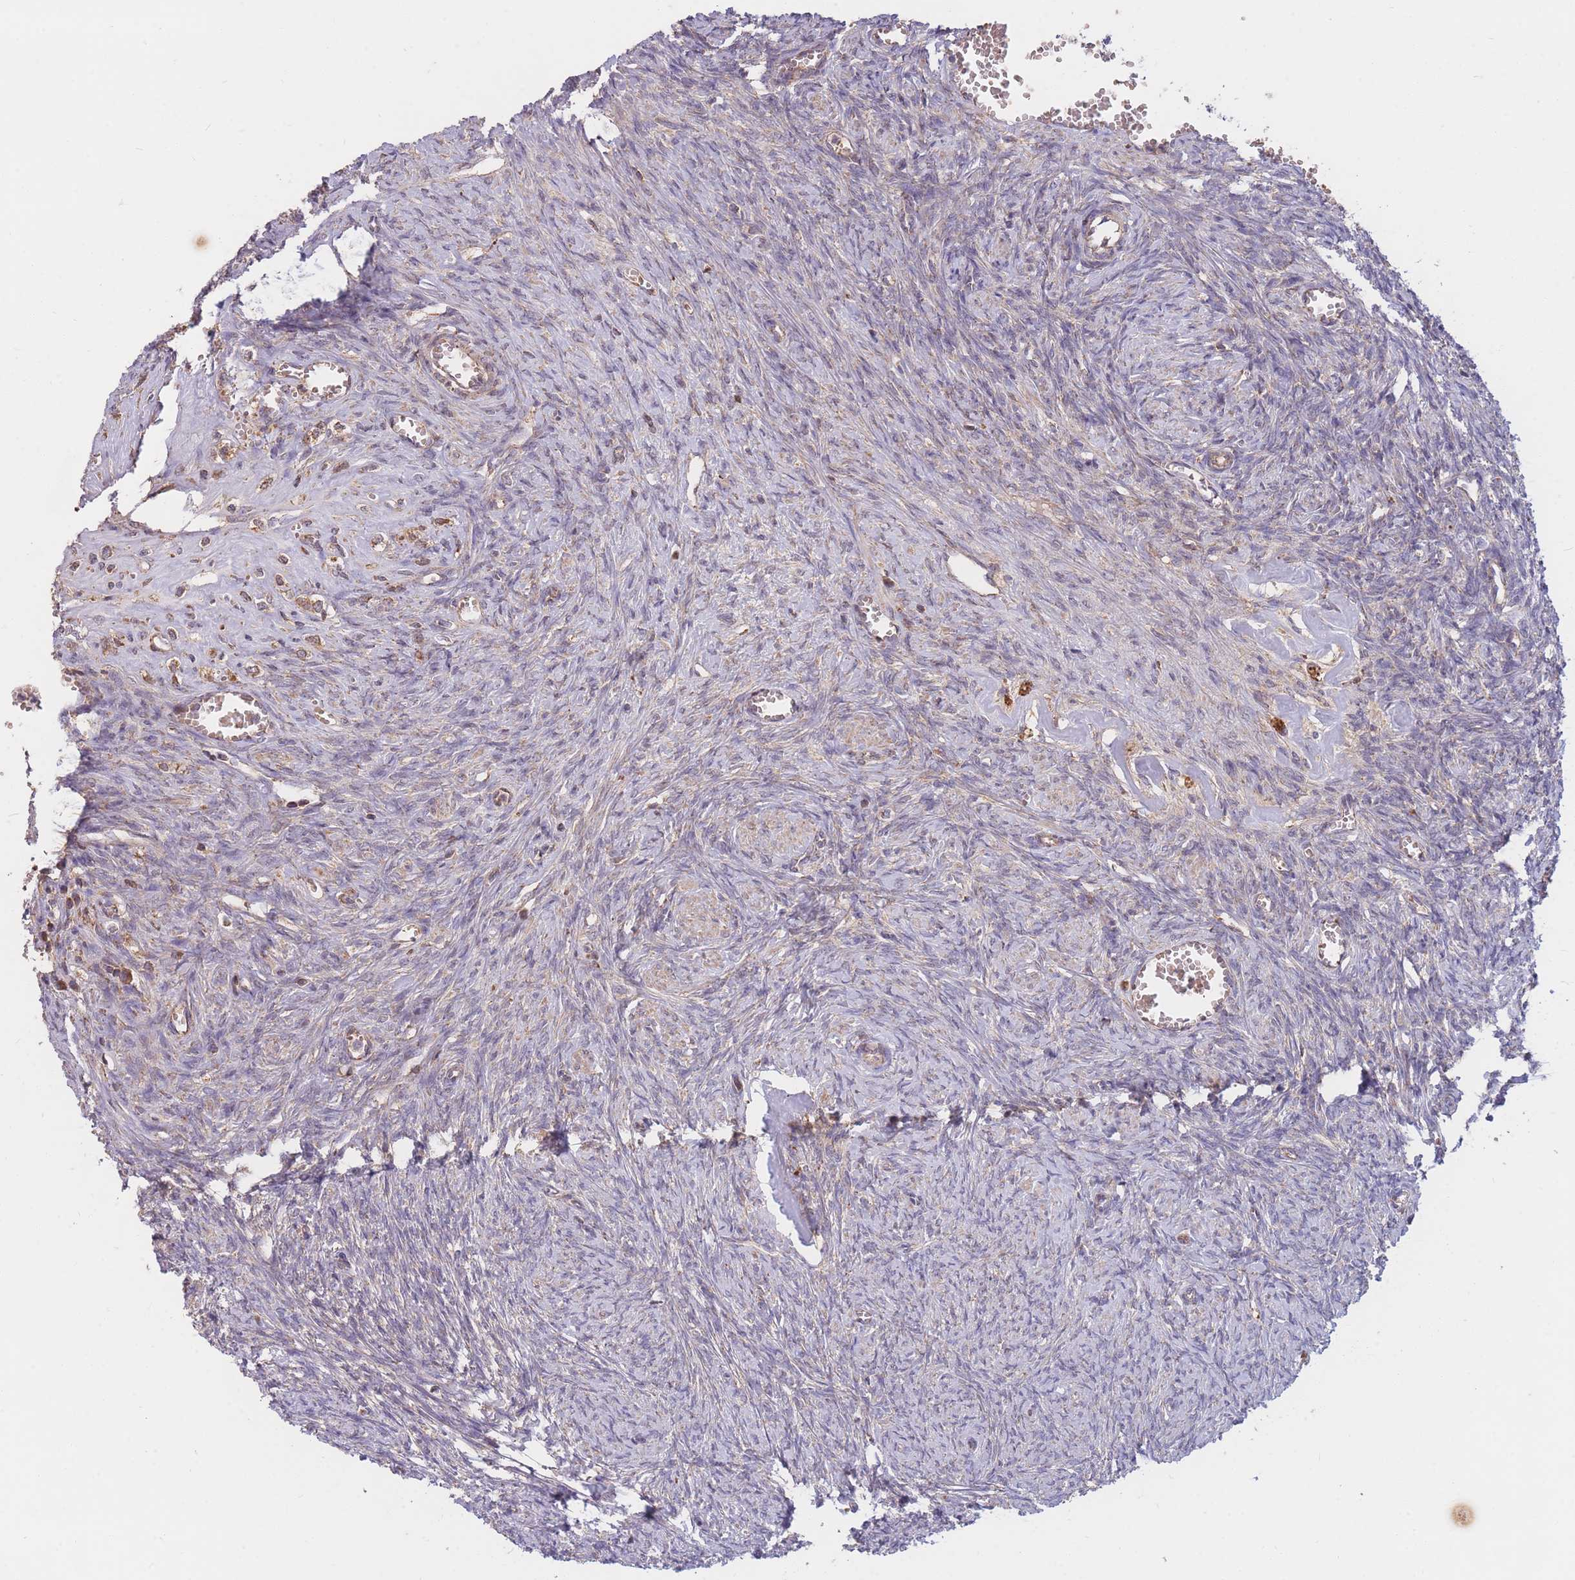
{"staining": {"intensity": "weak", "quantity": "<25%", "location": "cytoplasmic/membranous"}, "tissue": "ovary", "cell_type": "Ovarian stroma cells", "image_type": "normal", "snomed": [{"axis": "morphology", "description": "Normal tissue, NOS"}, {"axis": "topography", "description": "Ovary"}], "caption": "DAB (3,3'-diaminobenzidine) immunohistochemical staining of benign human ovary reveals no significant staining in ovarian stroma cells. The staining was performed using DAB to visualize the protein expression in brown, while the nuclei were stained in blue with hematoxylin (Magnification: 20x).", "gene": "PTPMT1", "patient": {"sex": "female", "age": 44}}